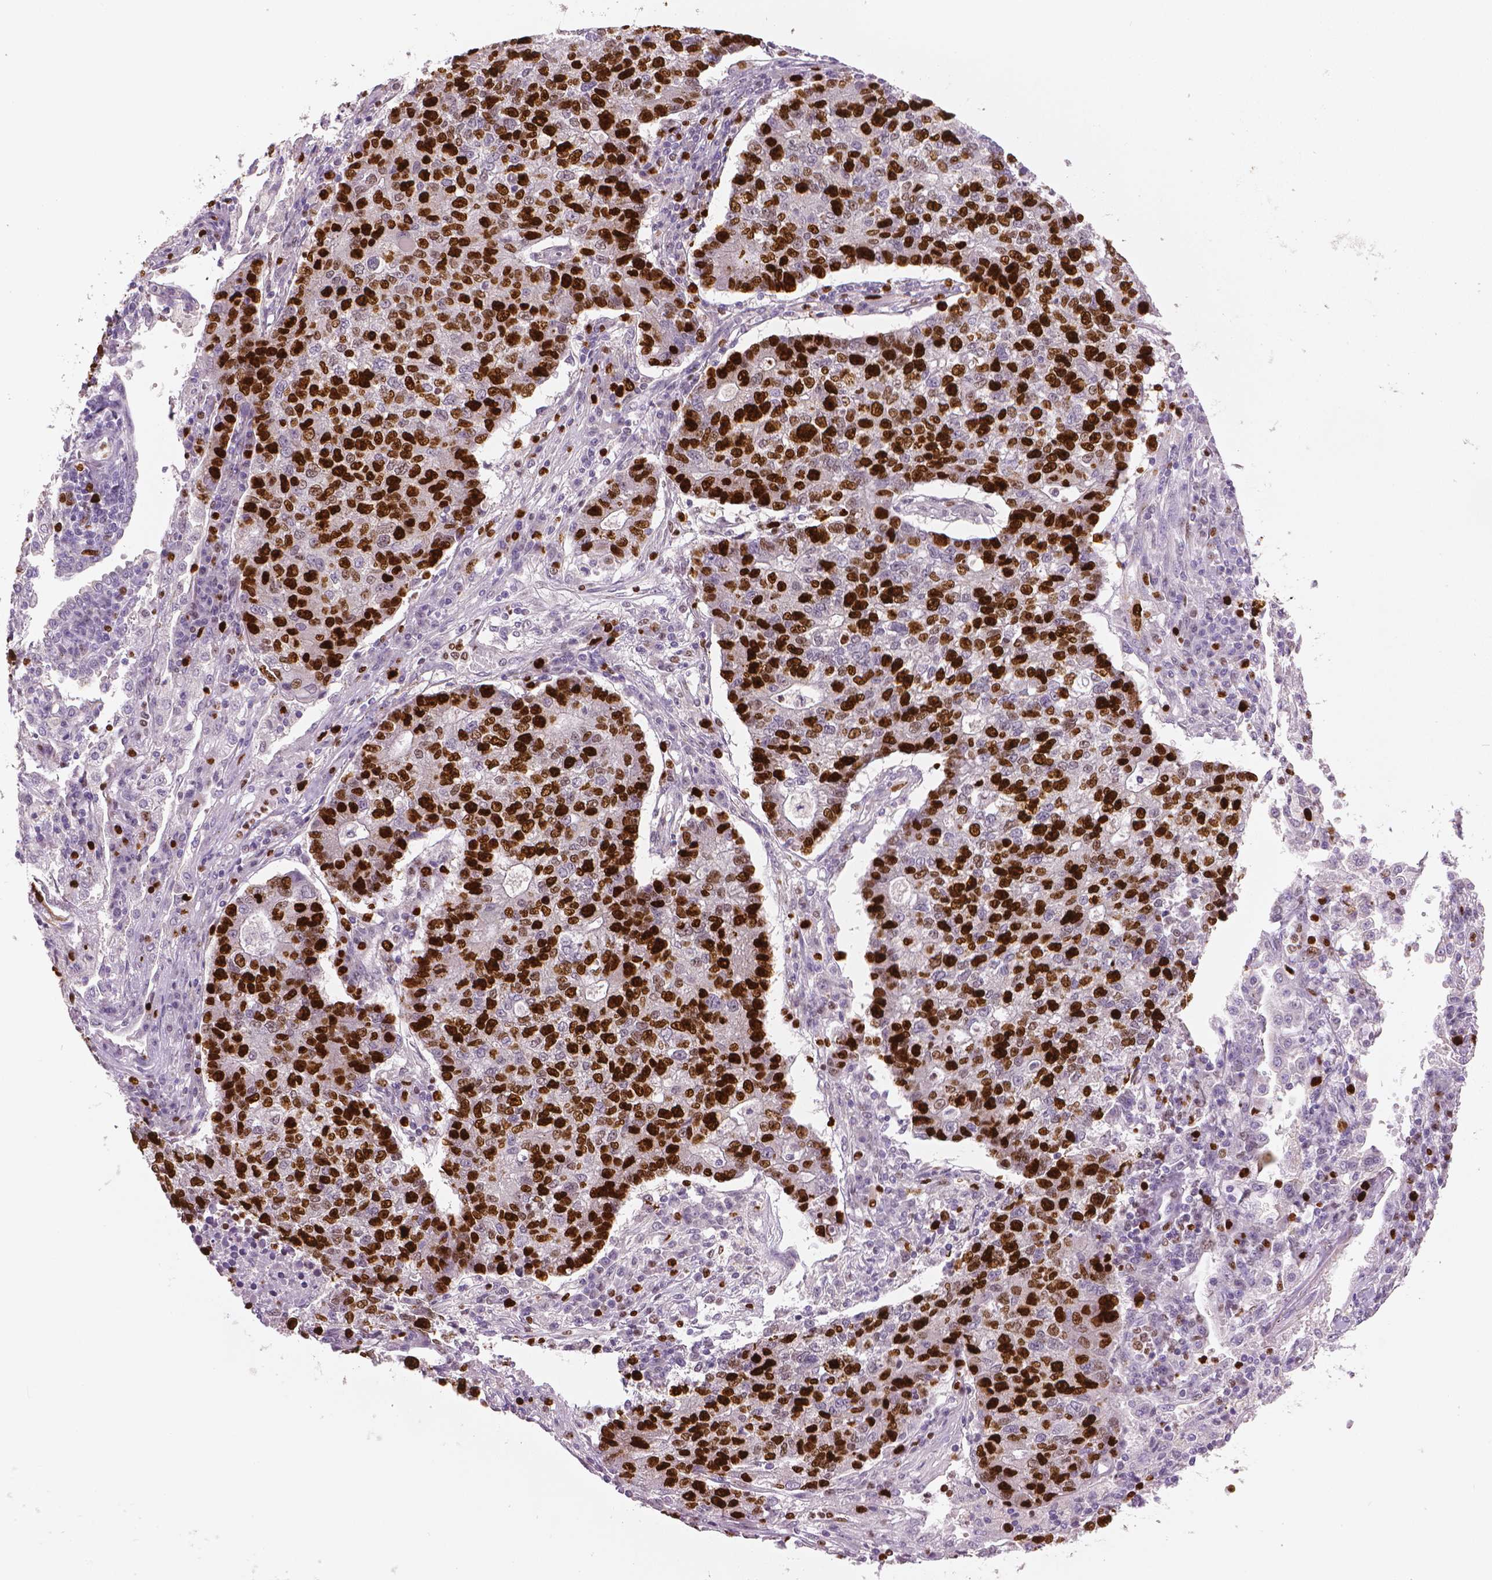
{"staining": {"intensity": "strong", "quantity": ">75%", "location": "nuclear"}, "tissue": "lung cancer", "cell_type": "Tumor cells", "image_type": "cancer", "snomed": [{"axis": "morphology", "description": "Adenocarcinoma, NOS"}, {"axis": "topography", "description": "Lung"}], "caption": "Protein expression analysis of lung adenocarcinoma exhibits strong nuclear expression in about >75% of tumor cells. The staining was performed using DAB (3,3'-diaminobenzidine), with brown indicating positive protein expression. Nuclei are stained blue with hematoxylin.", "gene": "MKI67", "patient": {"sex": "male", "age": 57}}